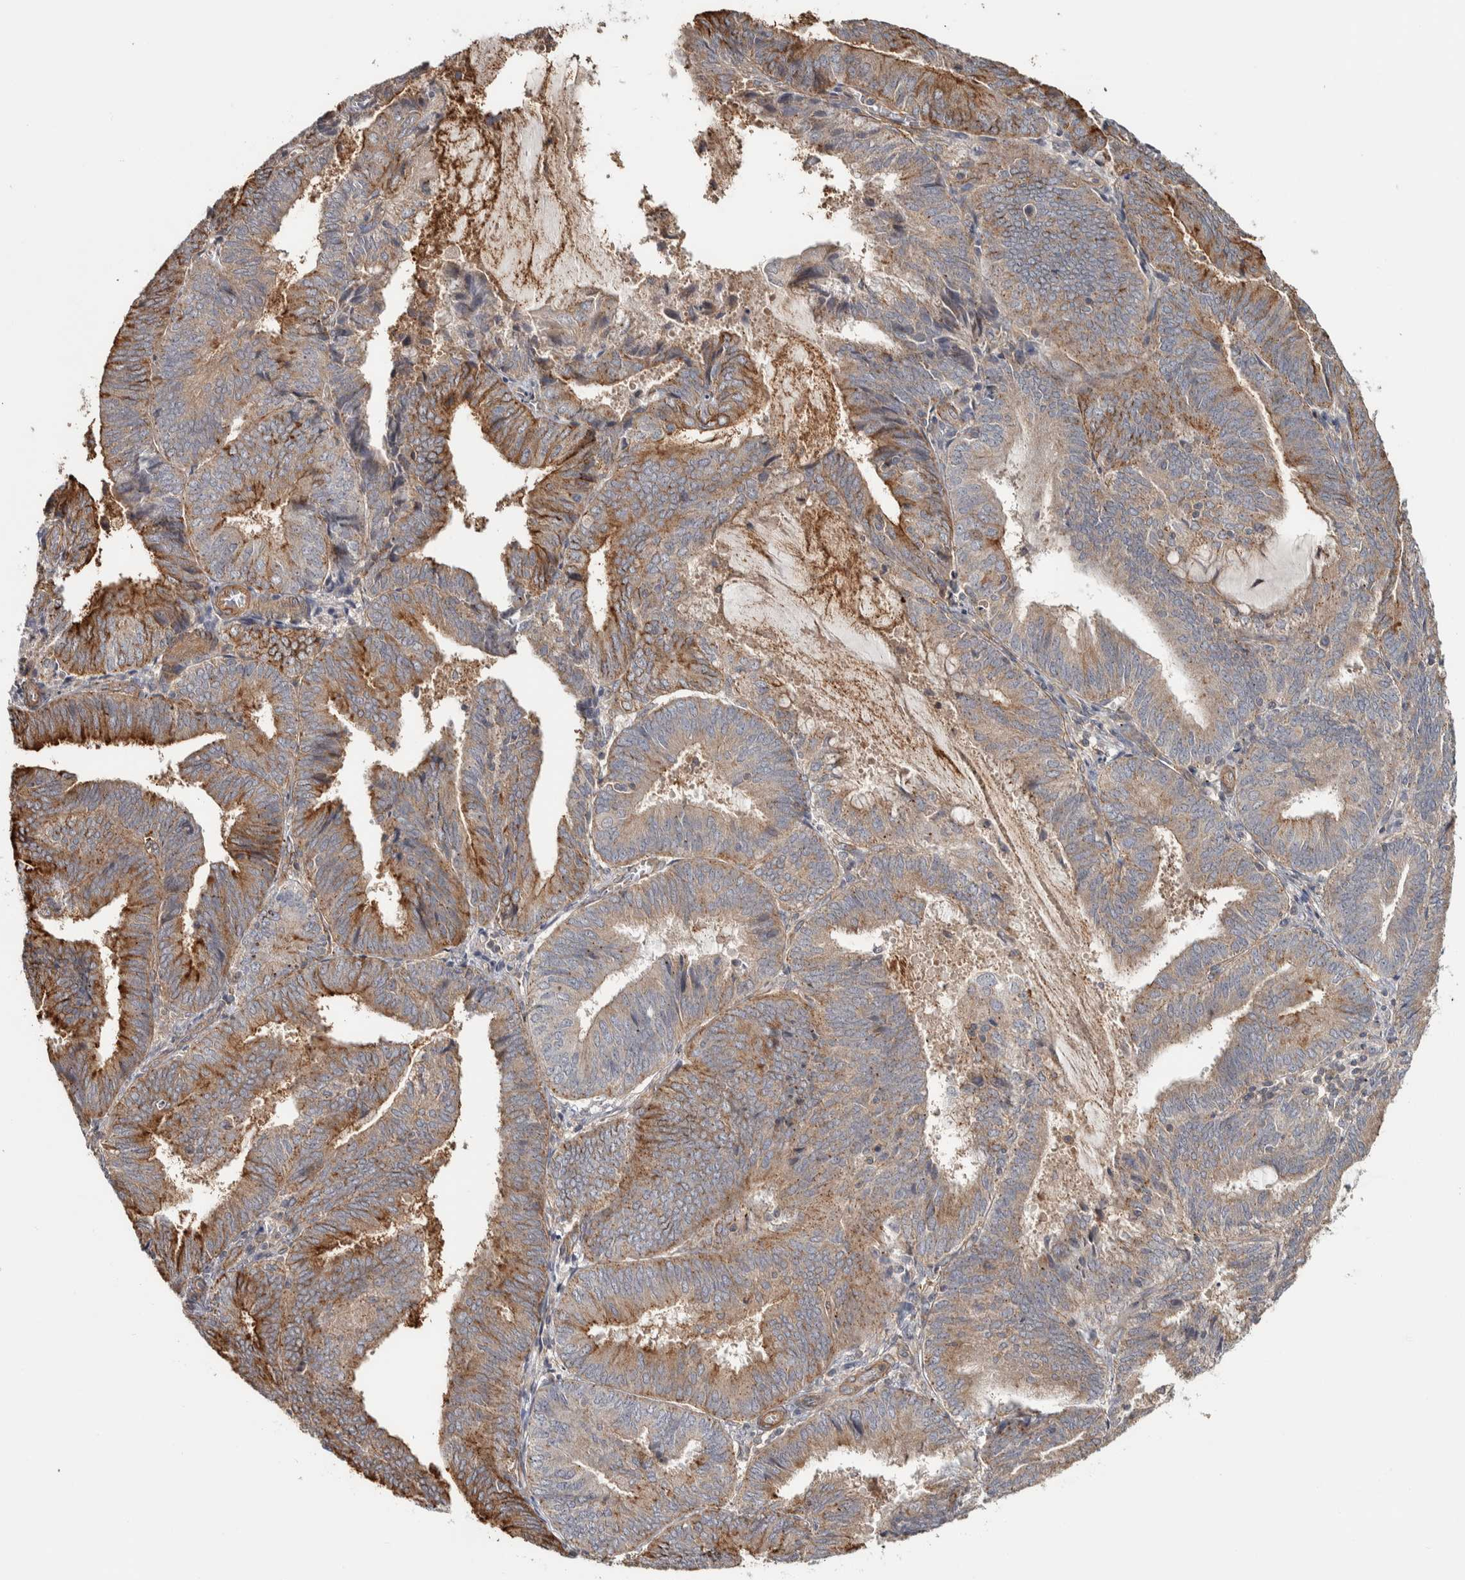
{"staining": {"intensity": "strong", "quantity": "25%-75%", "location": "cytoplasmic/membranous"}, "tissue": "endometrial cancer", "cell_type": "Tumor cells", "image_type": "cancer", "snomed": [{"axis": "morphology", "description": "Adenocarcinoma, NOS"}, {"axis": "topography", "description": "Endometrium"}], "caption": "Protein expression by immunohistochemistry (IHC) demonstrates strong cytoplasmic/membranous staining in about 25%-75% of tumor cells in endometrial cancer (adenocarcinoma). Ihc stains the protein of interest in brown and the nuclei are stained blue.", "gene": "CHMP4C", "patient": {"sex": "female", "age": 81}}